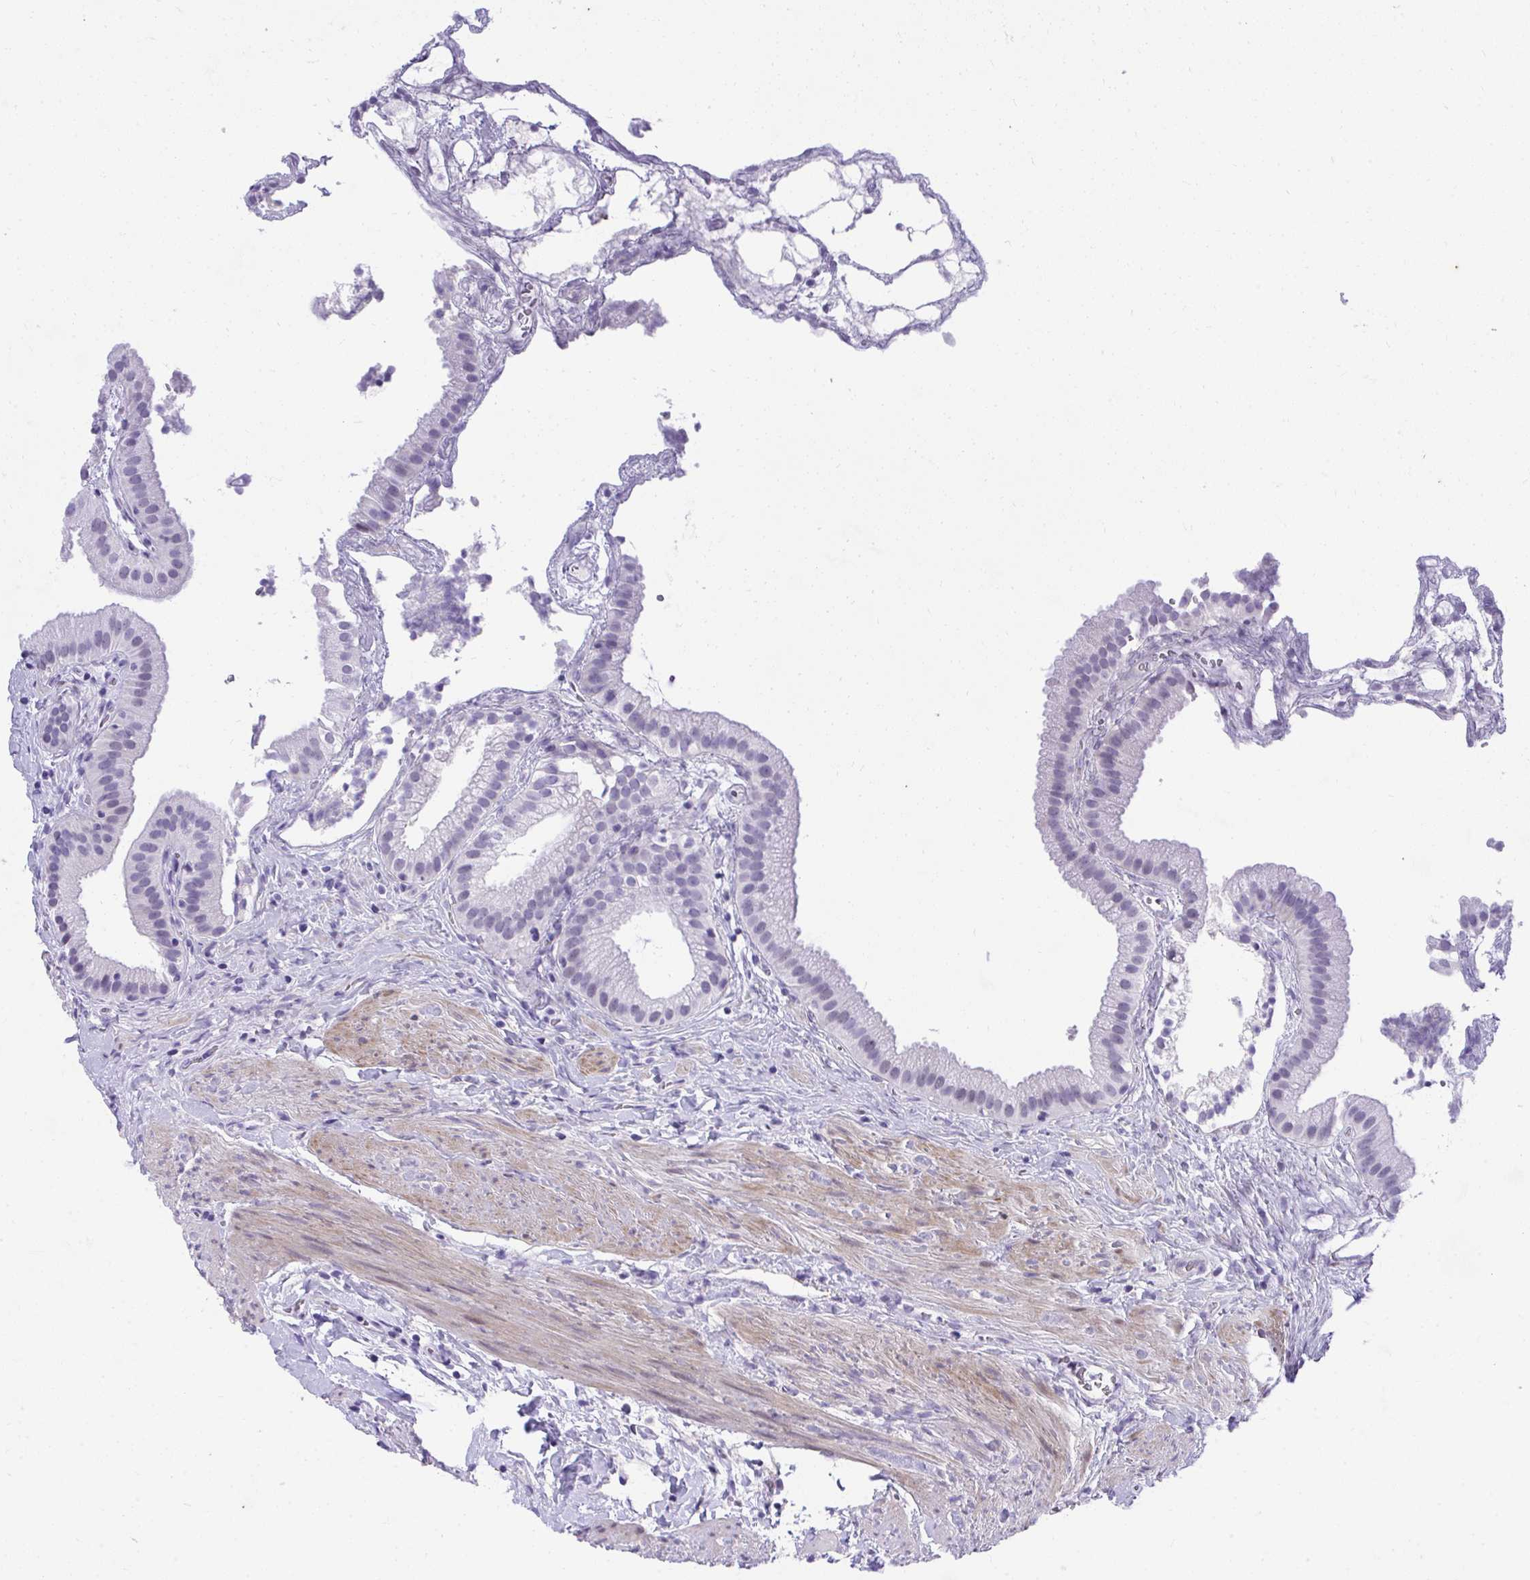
{"staining": {"intensity": "negative", "quantity": "none", "location": "none"}, "tissue": "gallbladder", "cell_type": "Glandular cells", "image_type": "normal", "snomed": [{"axis": "morphology", "description": "Normal tissue, NOS"}, {"axis": "topography", "description": "Gallbladder"}], "caption": "Glandular cells are negative for brown protein staining in normal gallbladder.", "gene": "KLK1", "patient": {"sex": "female", "age": 63}}